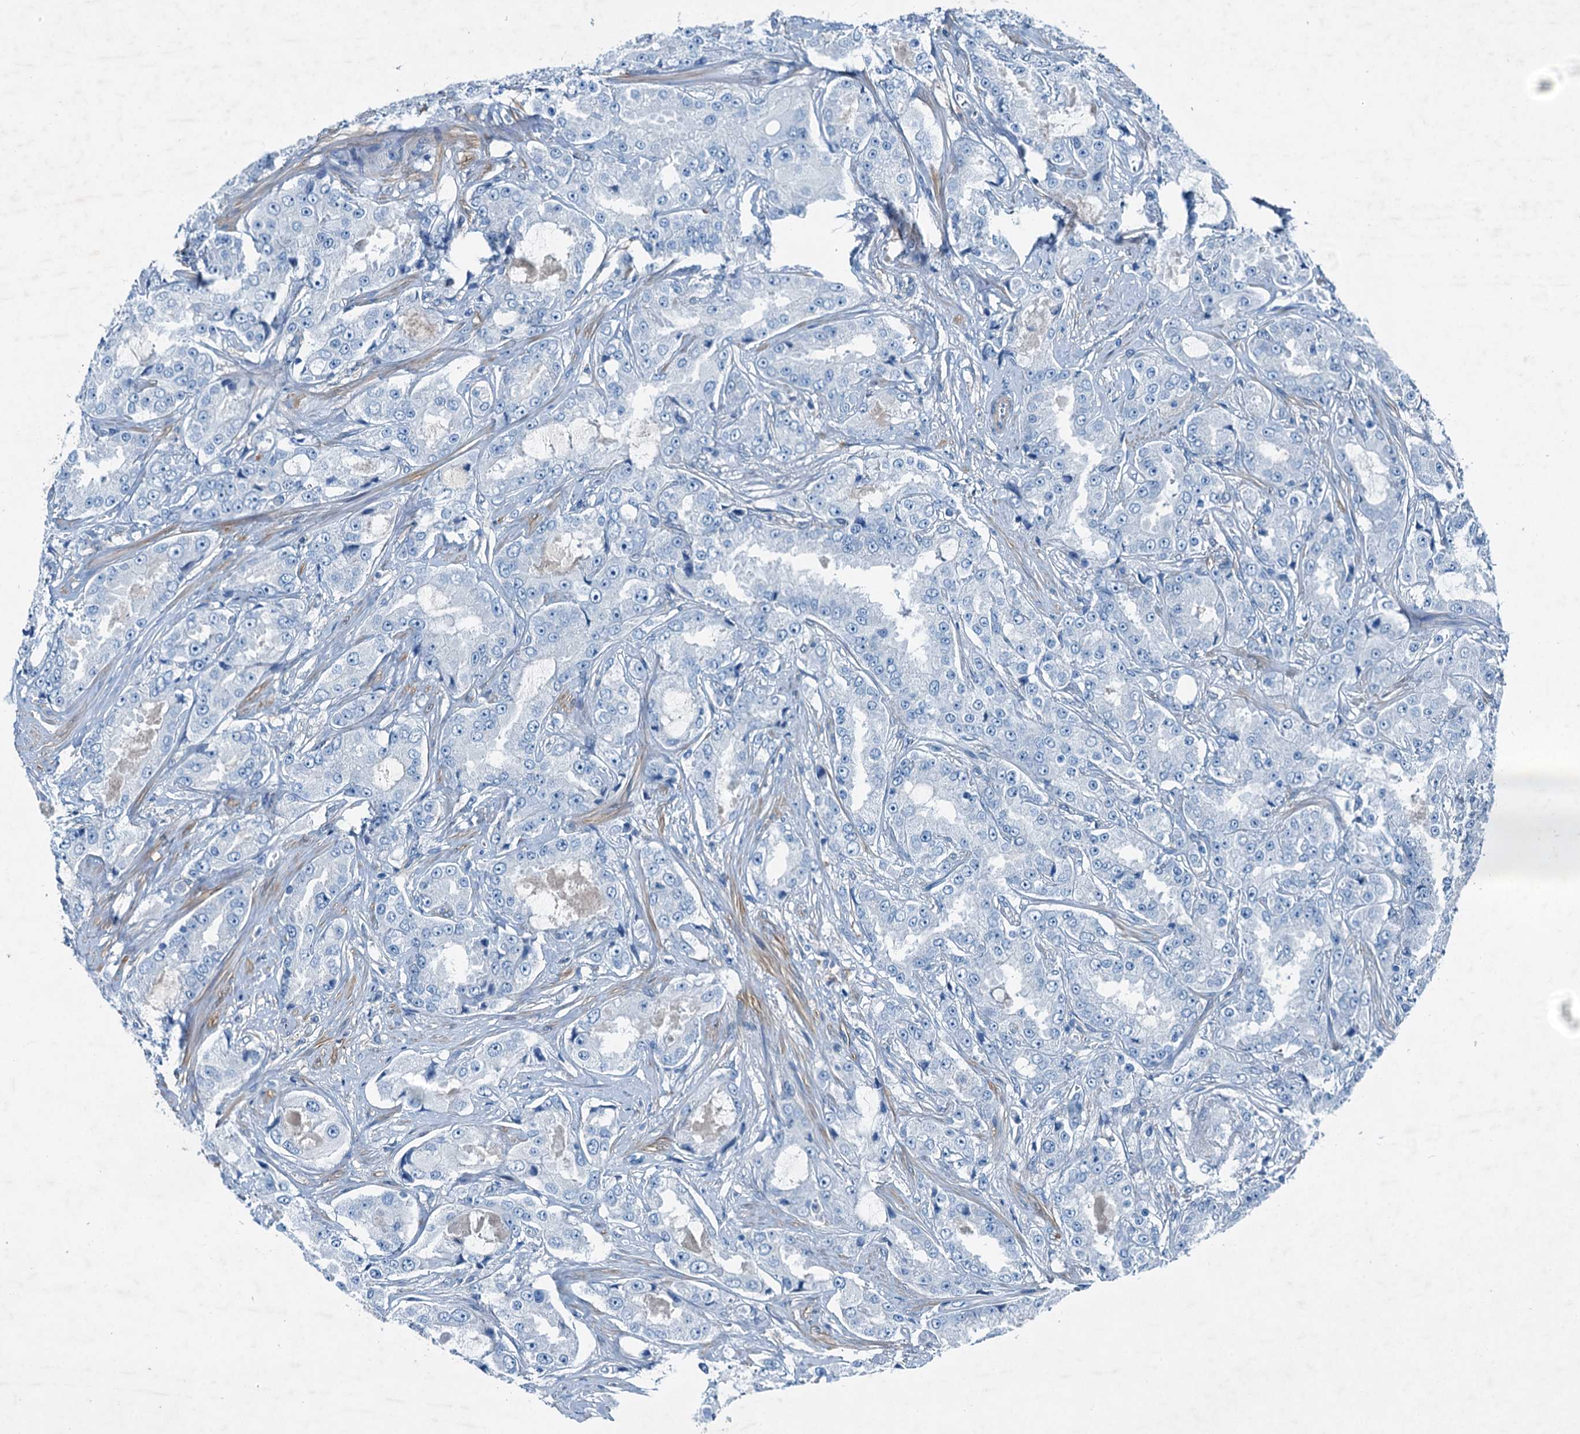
{"staining": {"intensity": "negative", "quantity": "none", "location": "none"}, "tissue": "prostate cancer", "cell_type": "Tumor cells", "image_type": "cancer", "snomed": [{"axis": "morphology", "description": "Adenocarcinoma, High grade"}, {"axis": "topography", "description": "Prostate"}], "caption": "Photomicrograph shows no protein expression in tumor cells of prostate cancer (adenocarcinoma (high-grade)) tissue.", "gene": "RAB3IL1", "patient": {"sex": "male", "age": 73}}